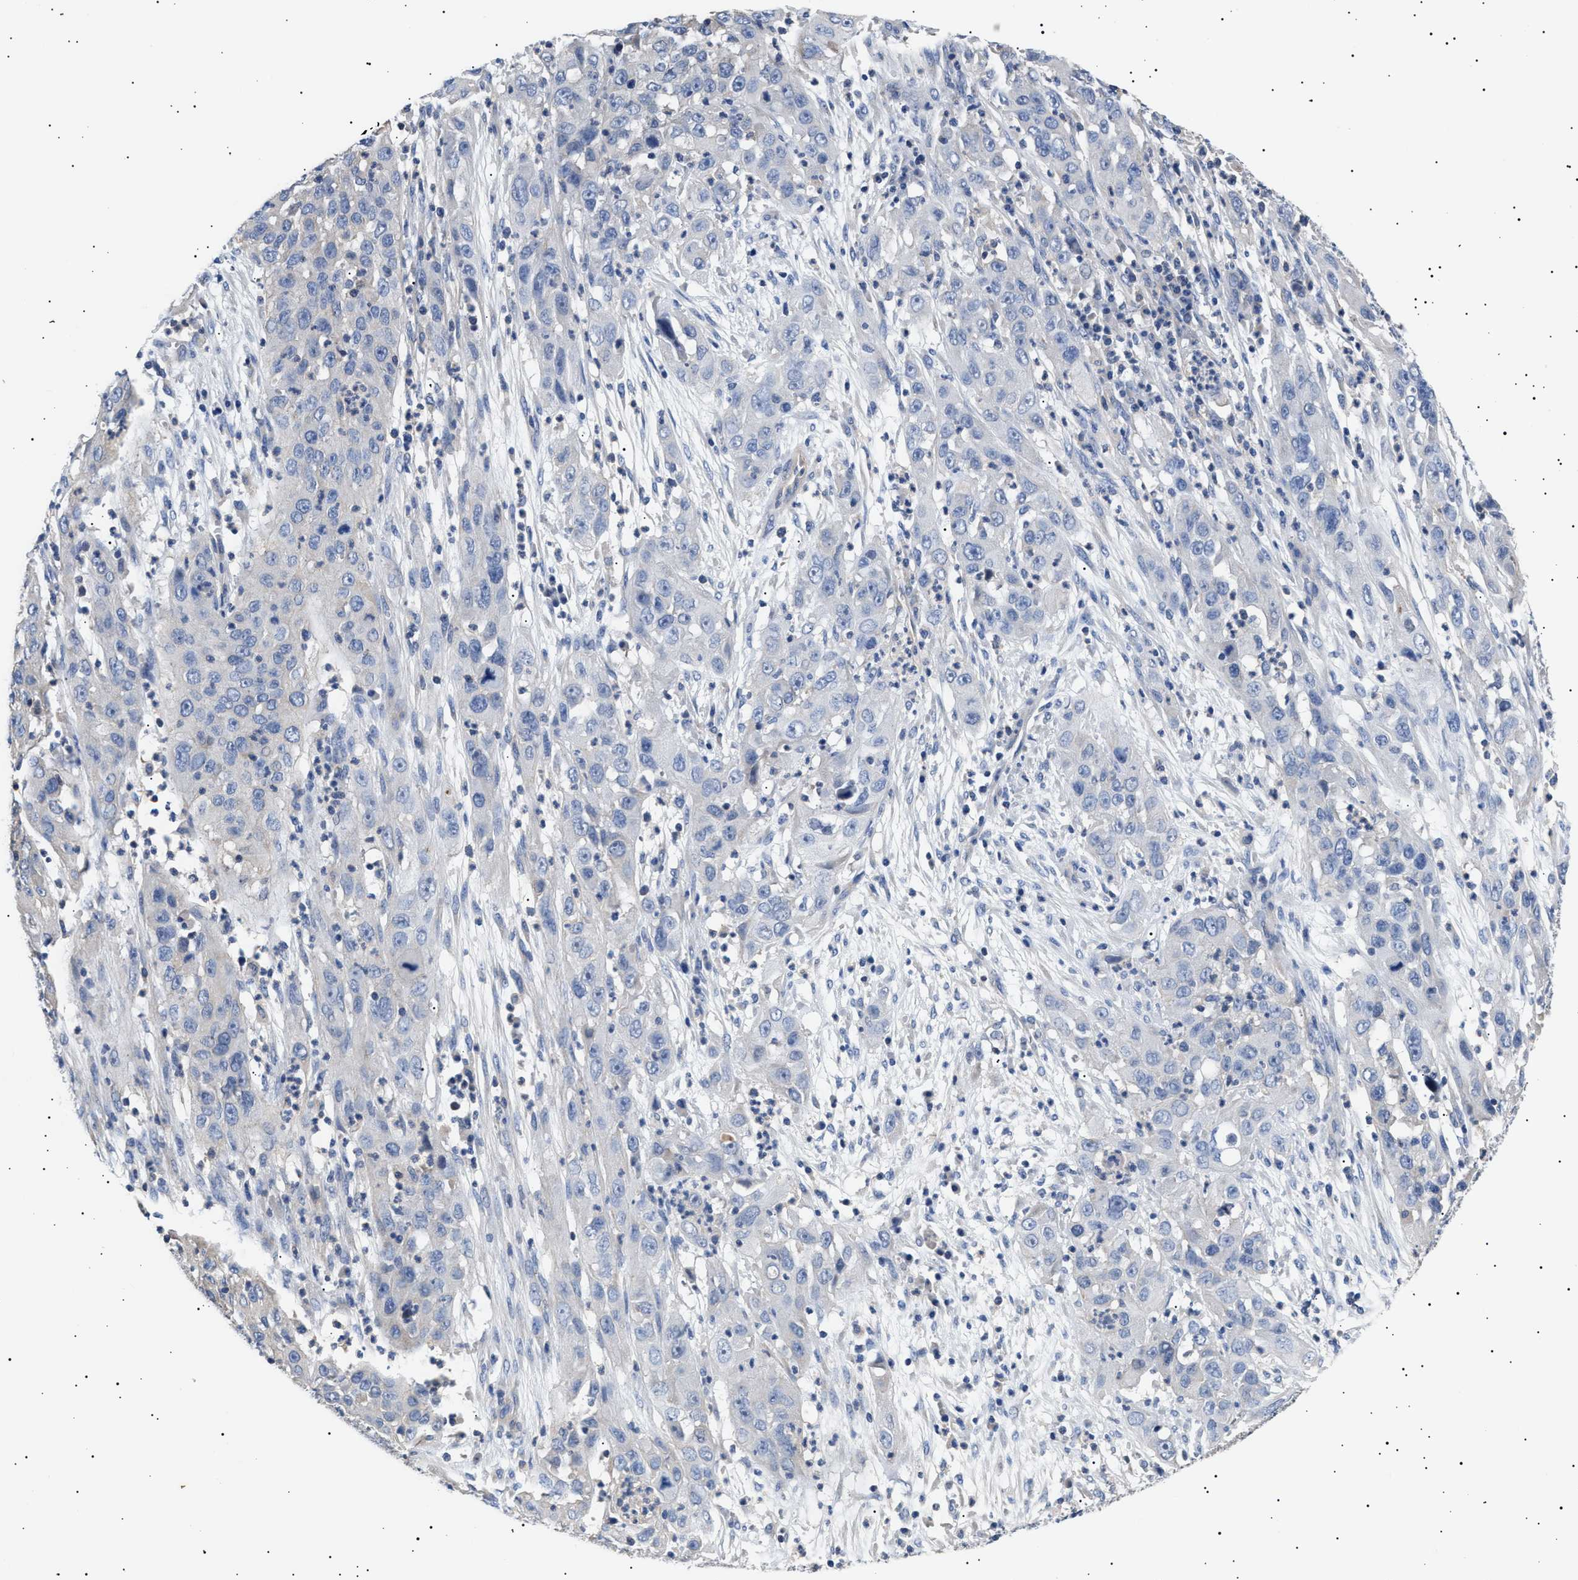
{"staining": {"intensity": "negative", "quantity": "none", "location": "none"}, "tissue": "cervical cancer", "cell_type": "Tumor cells", "image_type": "cancer", "snomed": [{"axis": "morphology", "description": "Squamous cell carcinoma, NOS"}, {"axis": "topography", "description": "Cervix"}], "caption": "DAB immunohistochemical staining of human cervical cancer exhibits no significant staining in tumor cells.", "gene": "HEMGN", "patient": {"sex": "female", "age": 32}}